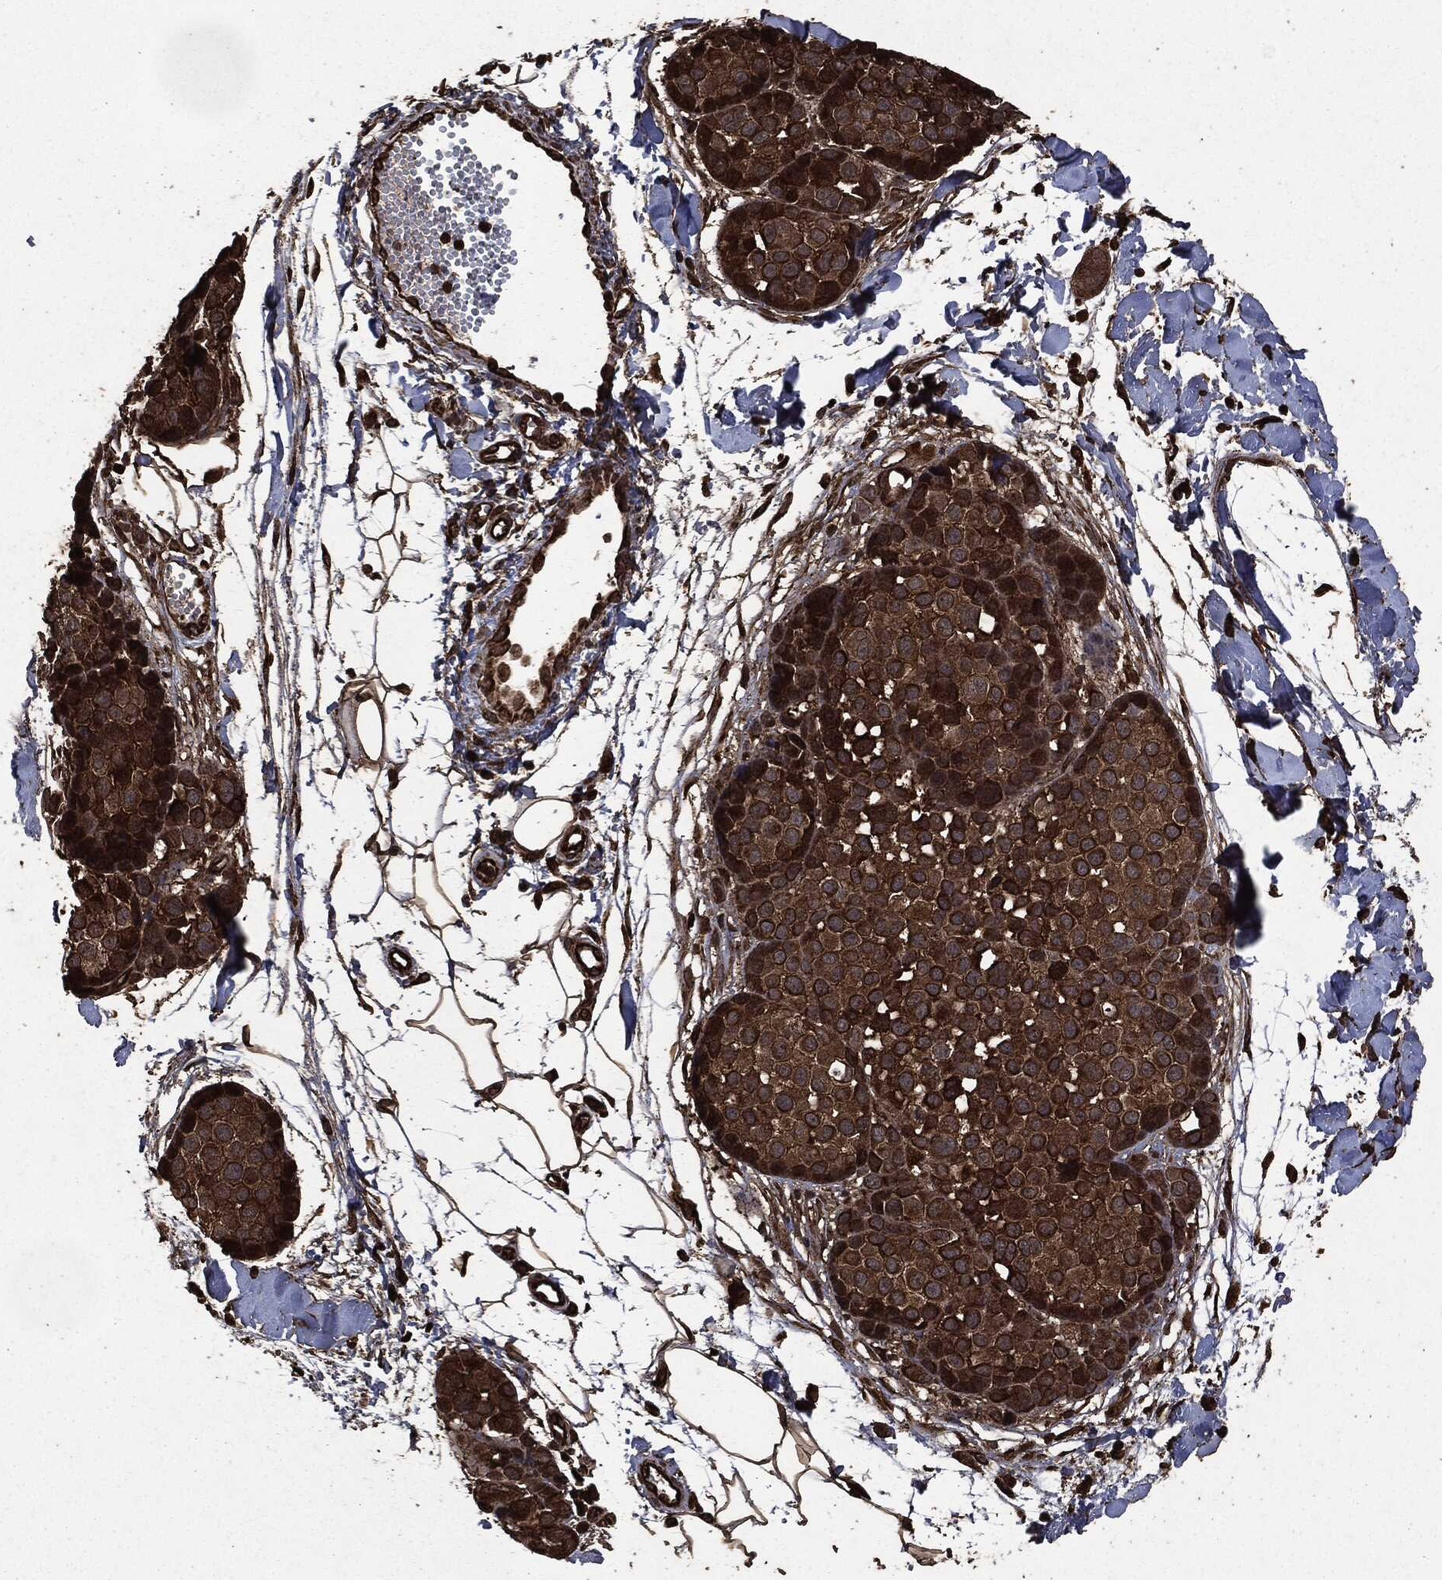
{"staining": {"intensity": "strong", "quantity": "25%-75%", "location": "cytoplasmic/membranous,nuclear"}, "tissue": "melanoma", "cell_type": "Tumor cells", "image_type": "cancer", "snomed": [{"axis": "morphology", "description": "Malignant melanoma, NOS"}, {"axis": "topography", "description": "Skin"}], "caption": "DAB immunohistochemical staining of malignant melanoma exhibits strong cytoplasmic/membranous and nuclear protein expression in about 25%-75% of tumor cells.", "gene": "HRAS", "patient": {"sex": "female", "age": 86}}